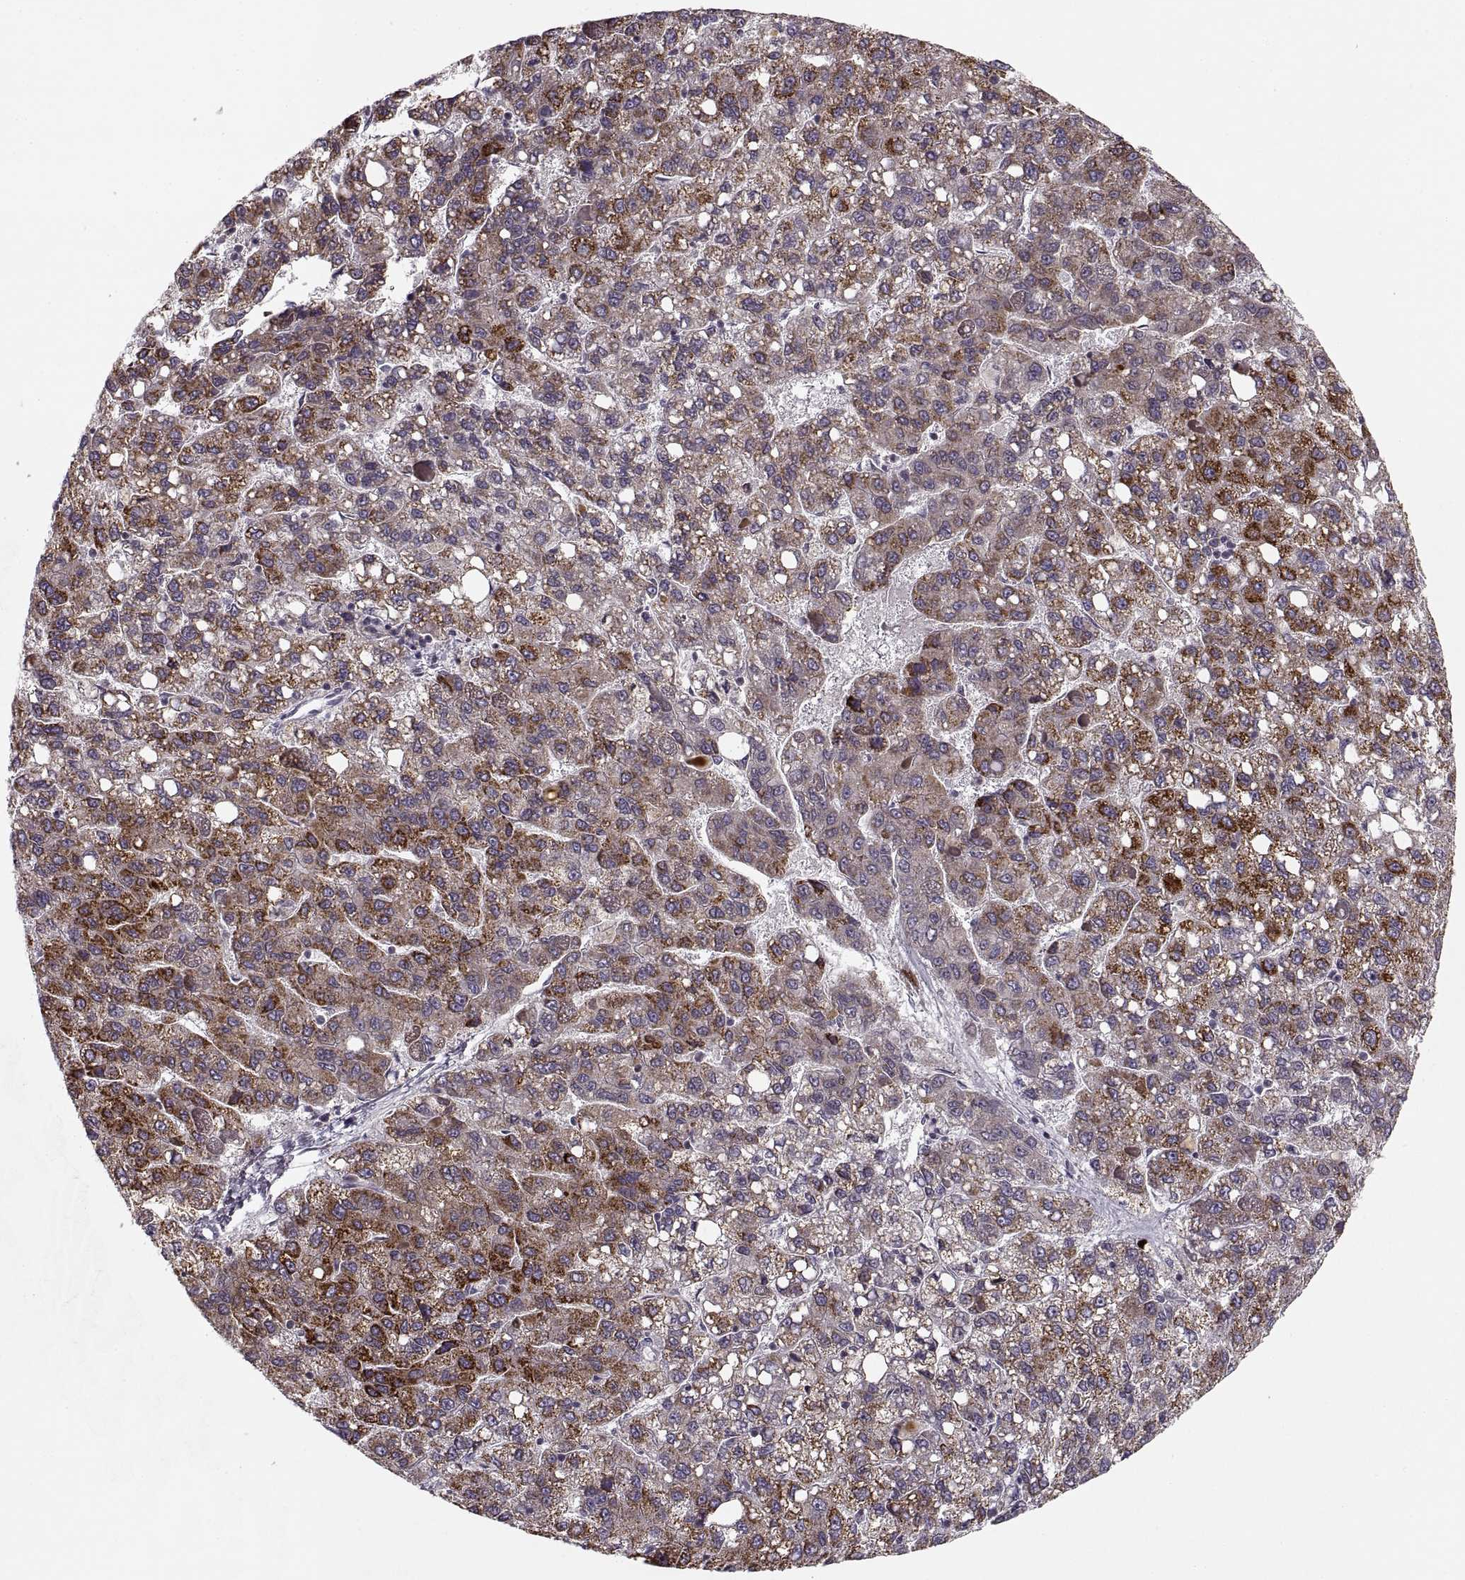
{"staining": {"intensity": "moderate", "quantity": "25%-75%", "location": "cytoplasmic/membranous"}, "tissue": "liver cancer", "cell_type": "Tumor cells", "image_type": "cancer", "snomed": [{"axis": "morphology", "description": "Carcinoma, Hepatocellular, NOS"}, {"axis": "topography", "description": "Liver"}], "caption": "Moderate cytoplasmic/membranous staining for a protein is identified in approximately 25%-75% of tumor cells of liver cancer (hepatocellular carcinoma) using immunohistochemistry (IHC).", "gene": "ASIC3", "patient": {"sex": "female", "age": 82}}